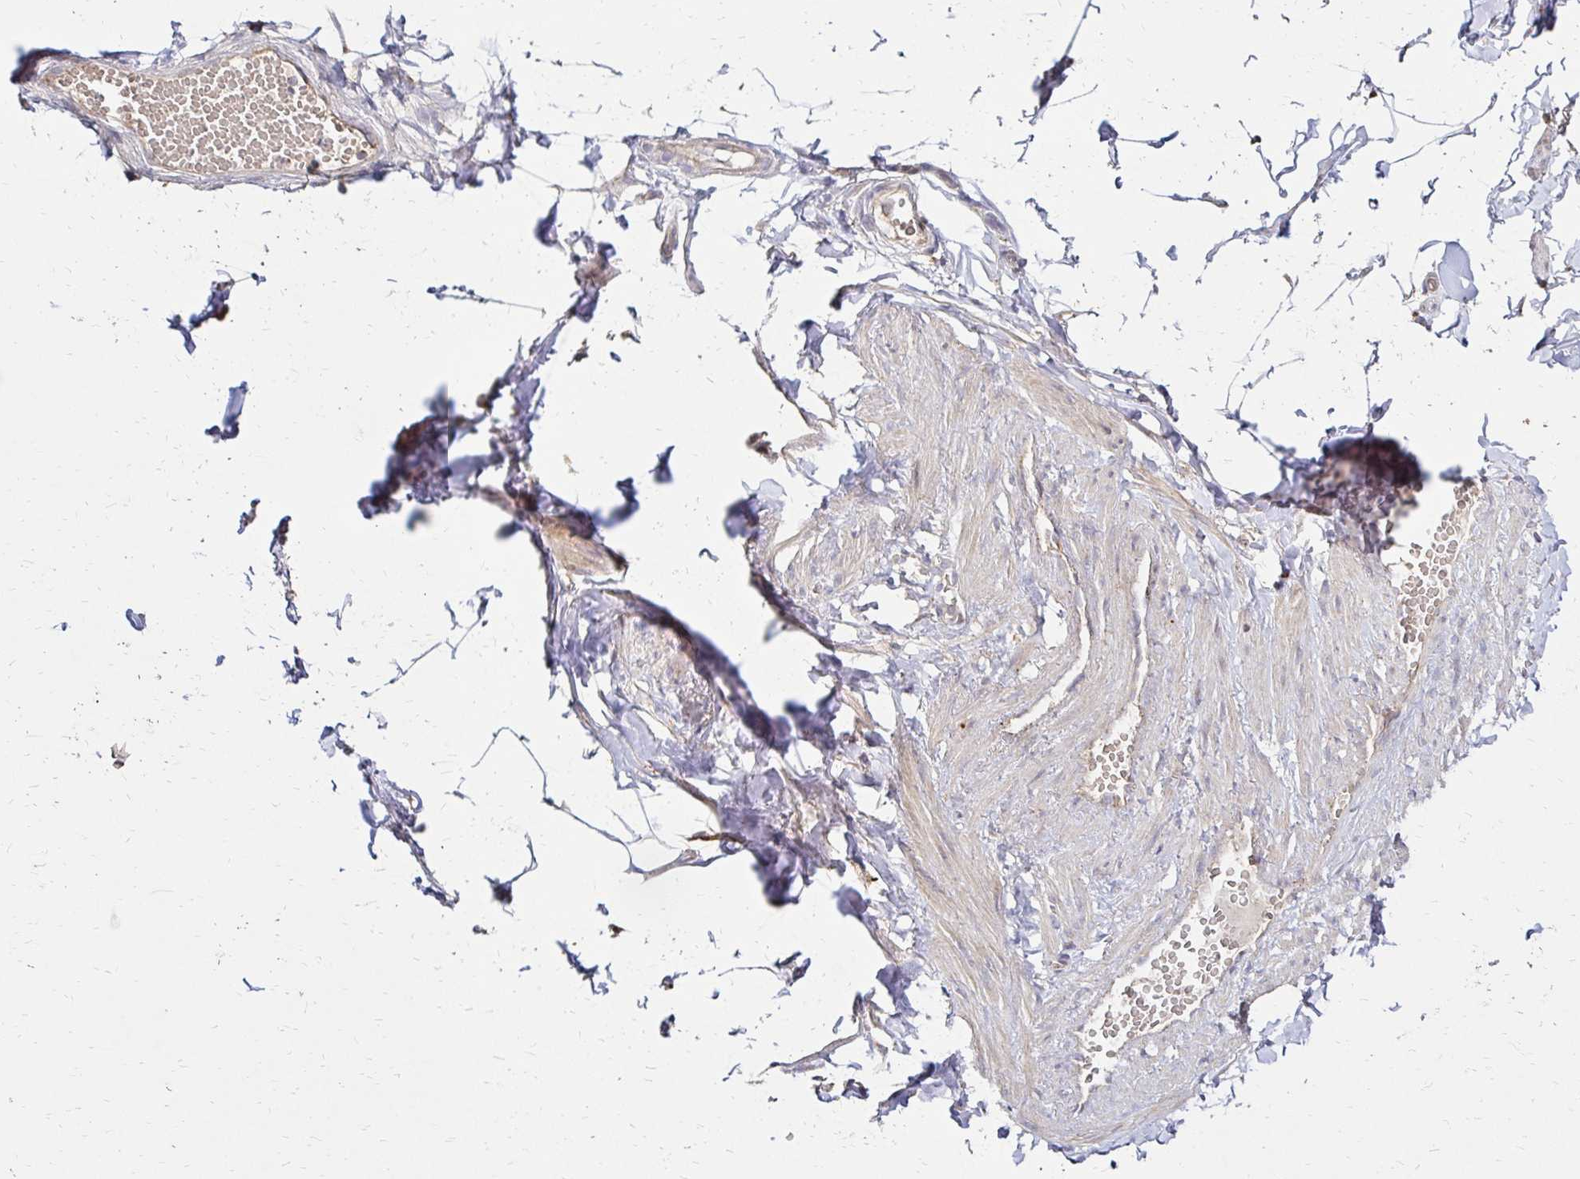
{"staining": {"intensity": "negative", "quantity": "none", "location": "none"}, "tissue": "adipose tissue", "cell_type": "Adipocytes", "image_type": "normal", "snomed": [{"axis": "morphology", "description": "Normal tissue, NOS"}, {"axis": "topography", "description": "Soft tissue"}, {"axis": "topography", "description": "Adipose tissue"}, {"axis": "topography", "description": "Vascular tissue"}, {"axis": "topography", "description": "Peripheral nerve tissue"}], "caption": "This is an IHC histopathology image of normal human adipose tissue. There is no expression in adipocytes.", "gene": "IDUA", "patient": {"sex": "male", "age": 29}}